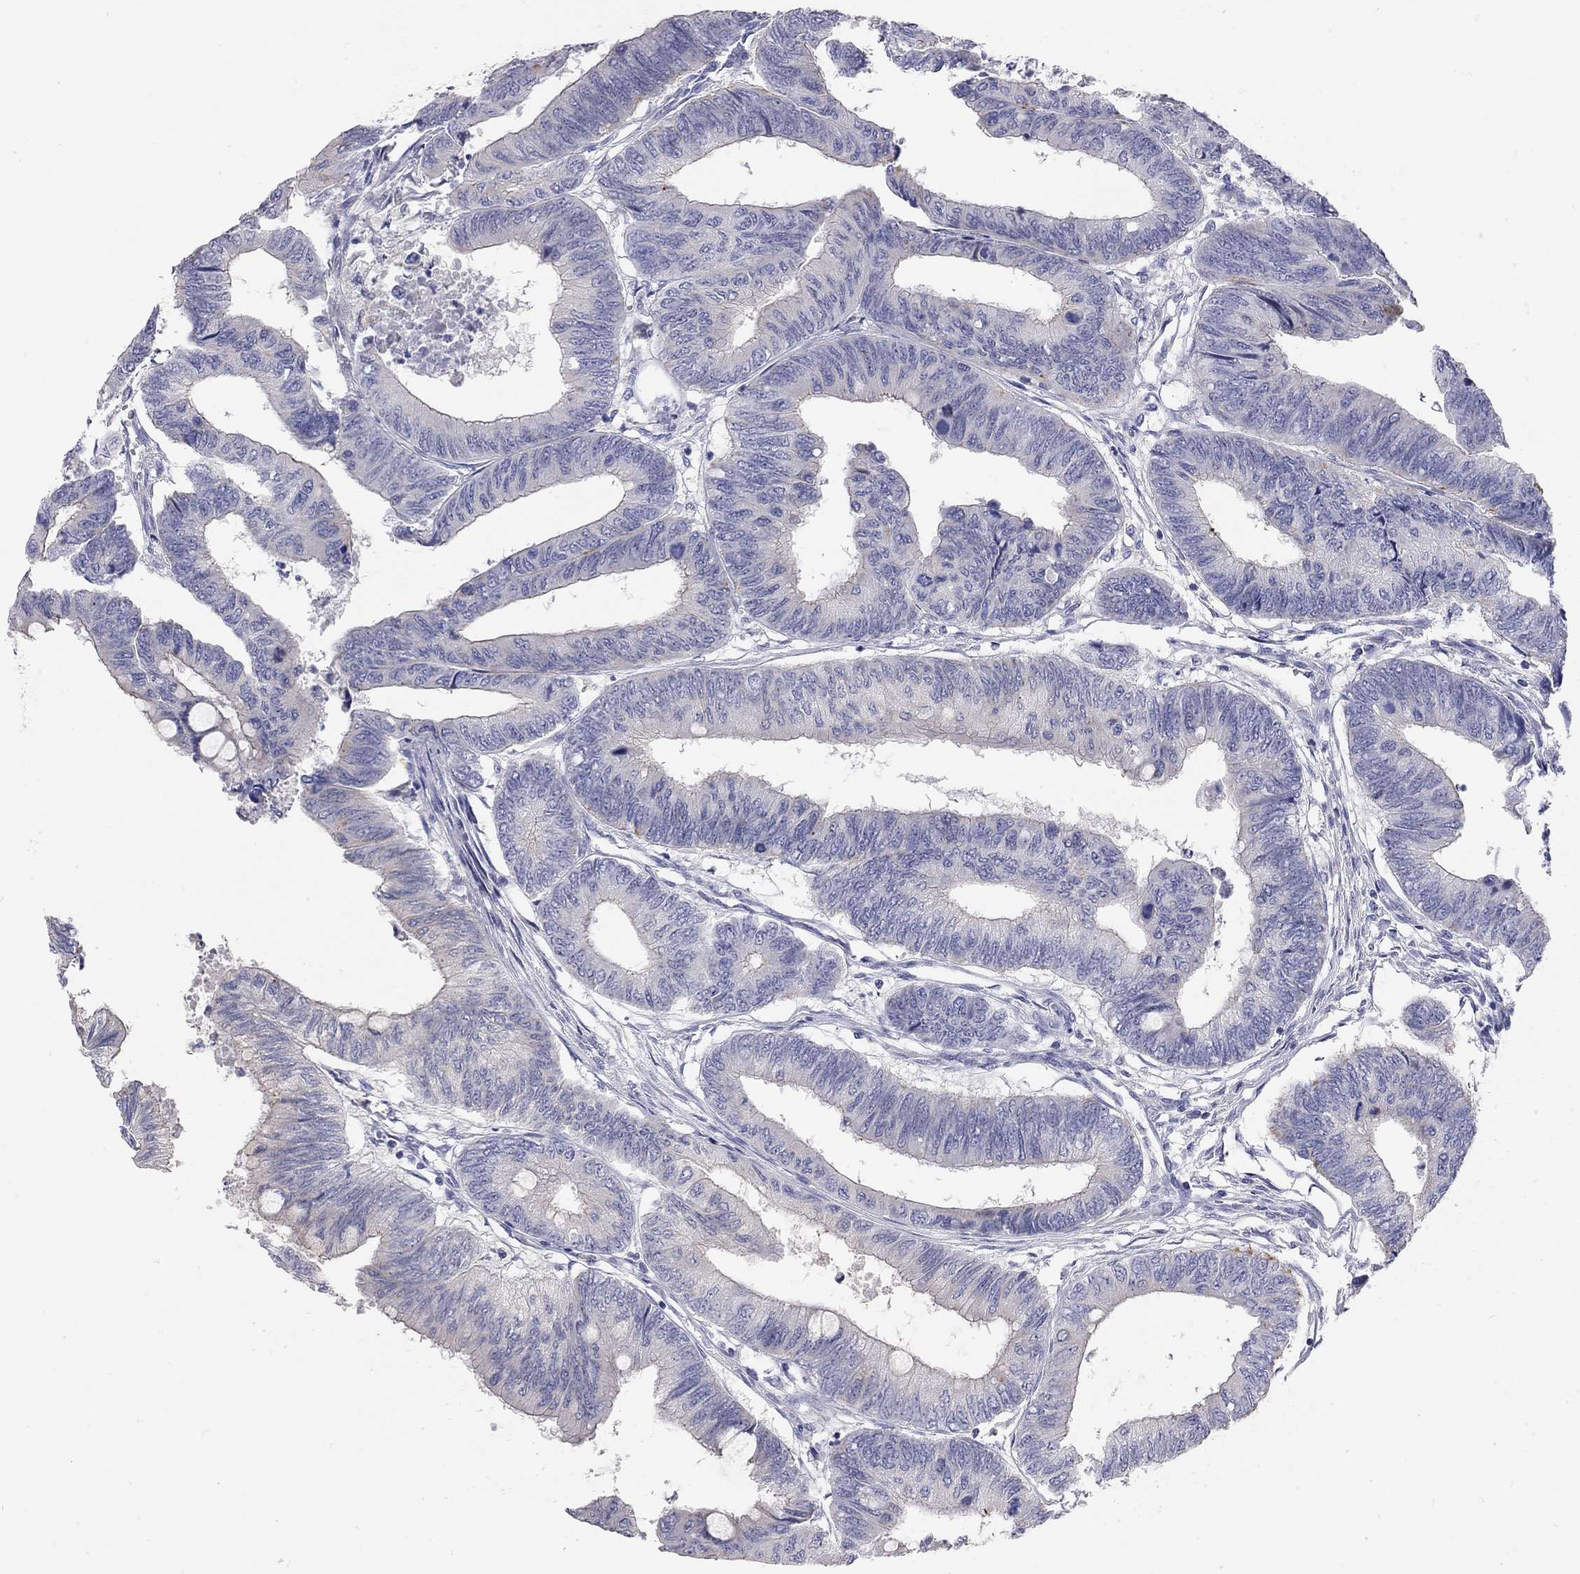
{"staining": {"intensity": "negative", "quantity": "none", "location": "none"}, "tissue": "colorectal cancer", "cell_type": "Tumor cells", "image_type": "cancer", "snomed": [{"axis": "morphology", "description": "Normal tissue, NOS"}, {"axis": "morphology", "description": "Adenocarcinoma, NOS"}, {"axis": "topography", "description": "Rectum"}, {"axis": "topography", "description": "Peripheral nerve tissue"}], "caption": "An immunohistochemistry (IHC) photomicrograph of colorectal adenocarcinoma is shown. There is no staining in tumor cells of colorectal adenocarcinoma.", "gene": "PAPSS2", "patient": {"sex": "male", "age": 92}}